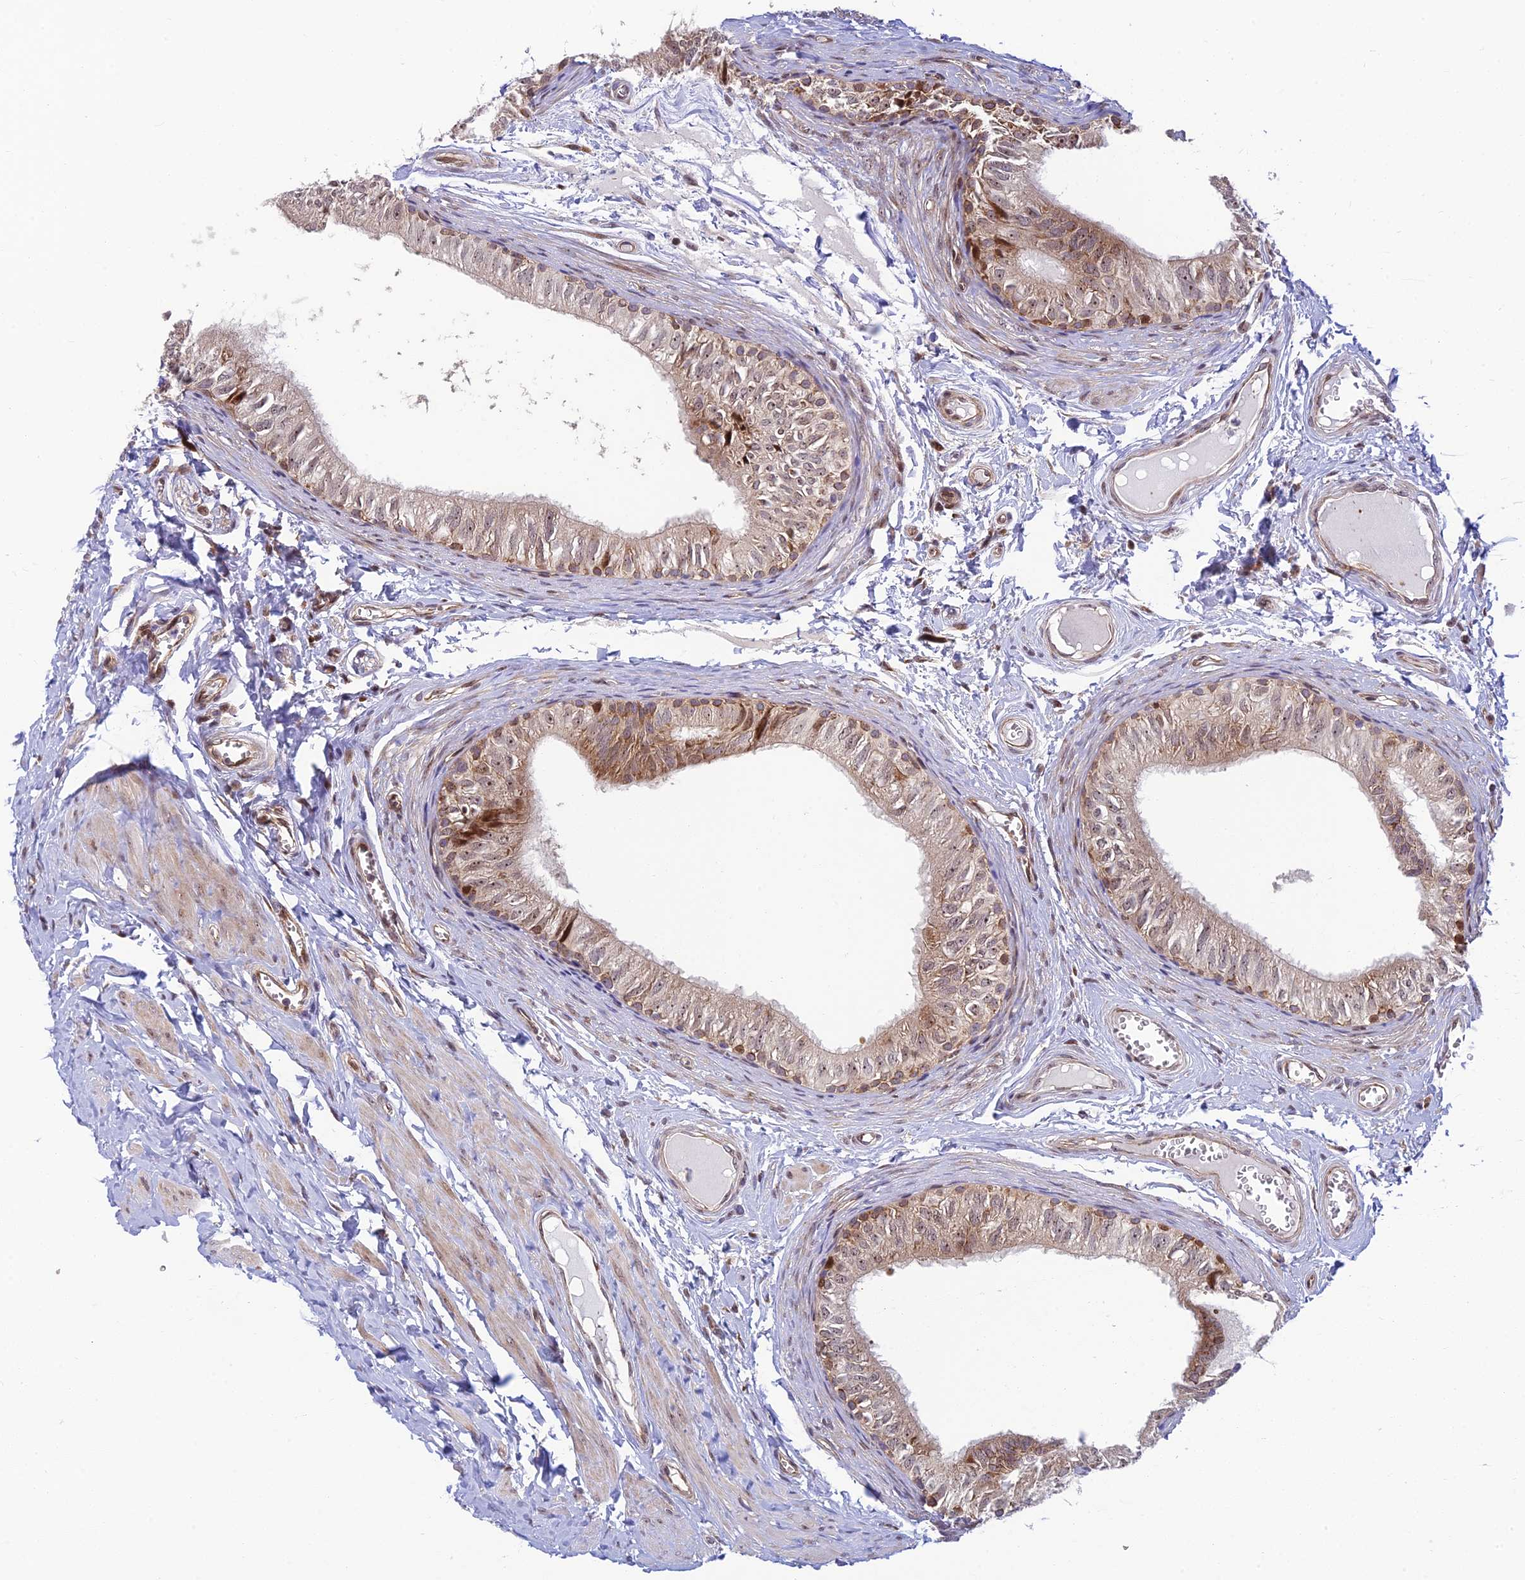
{"staining": {"intensity": "moderate", "quantity": ">75%", "location": "cytoplasmic/membranous"}, "tissue": "epididymis", "cell_type": "Glandular cells", "image_type": "normal", "snomed": [{"axis": "morphology", "description": "Normal tissue, NOS"}, {"axis": "topography", "description": "Epididymis"}], "caption": "The image shows staining of benign epididymis, revealing moderate cytoplasmic/membranous protein expression (brown color) within glandular cells.", "gene": "UFSP2", "patient": {"sex": "male", "age": 42}}